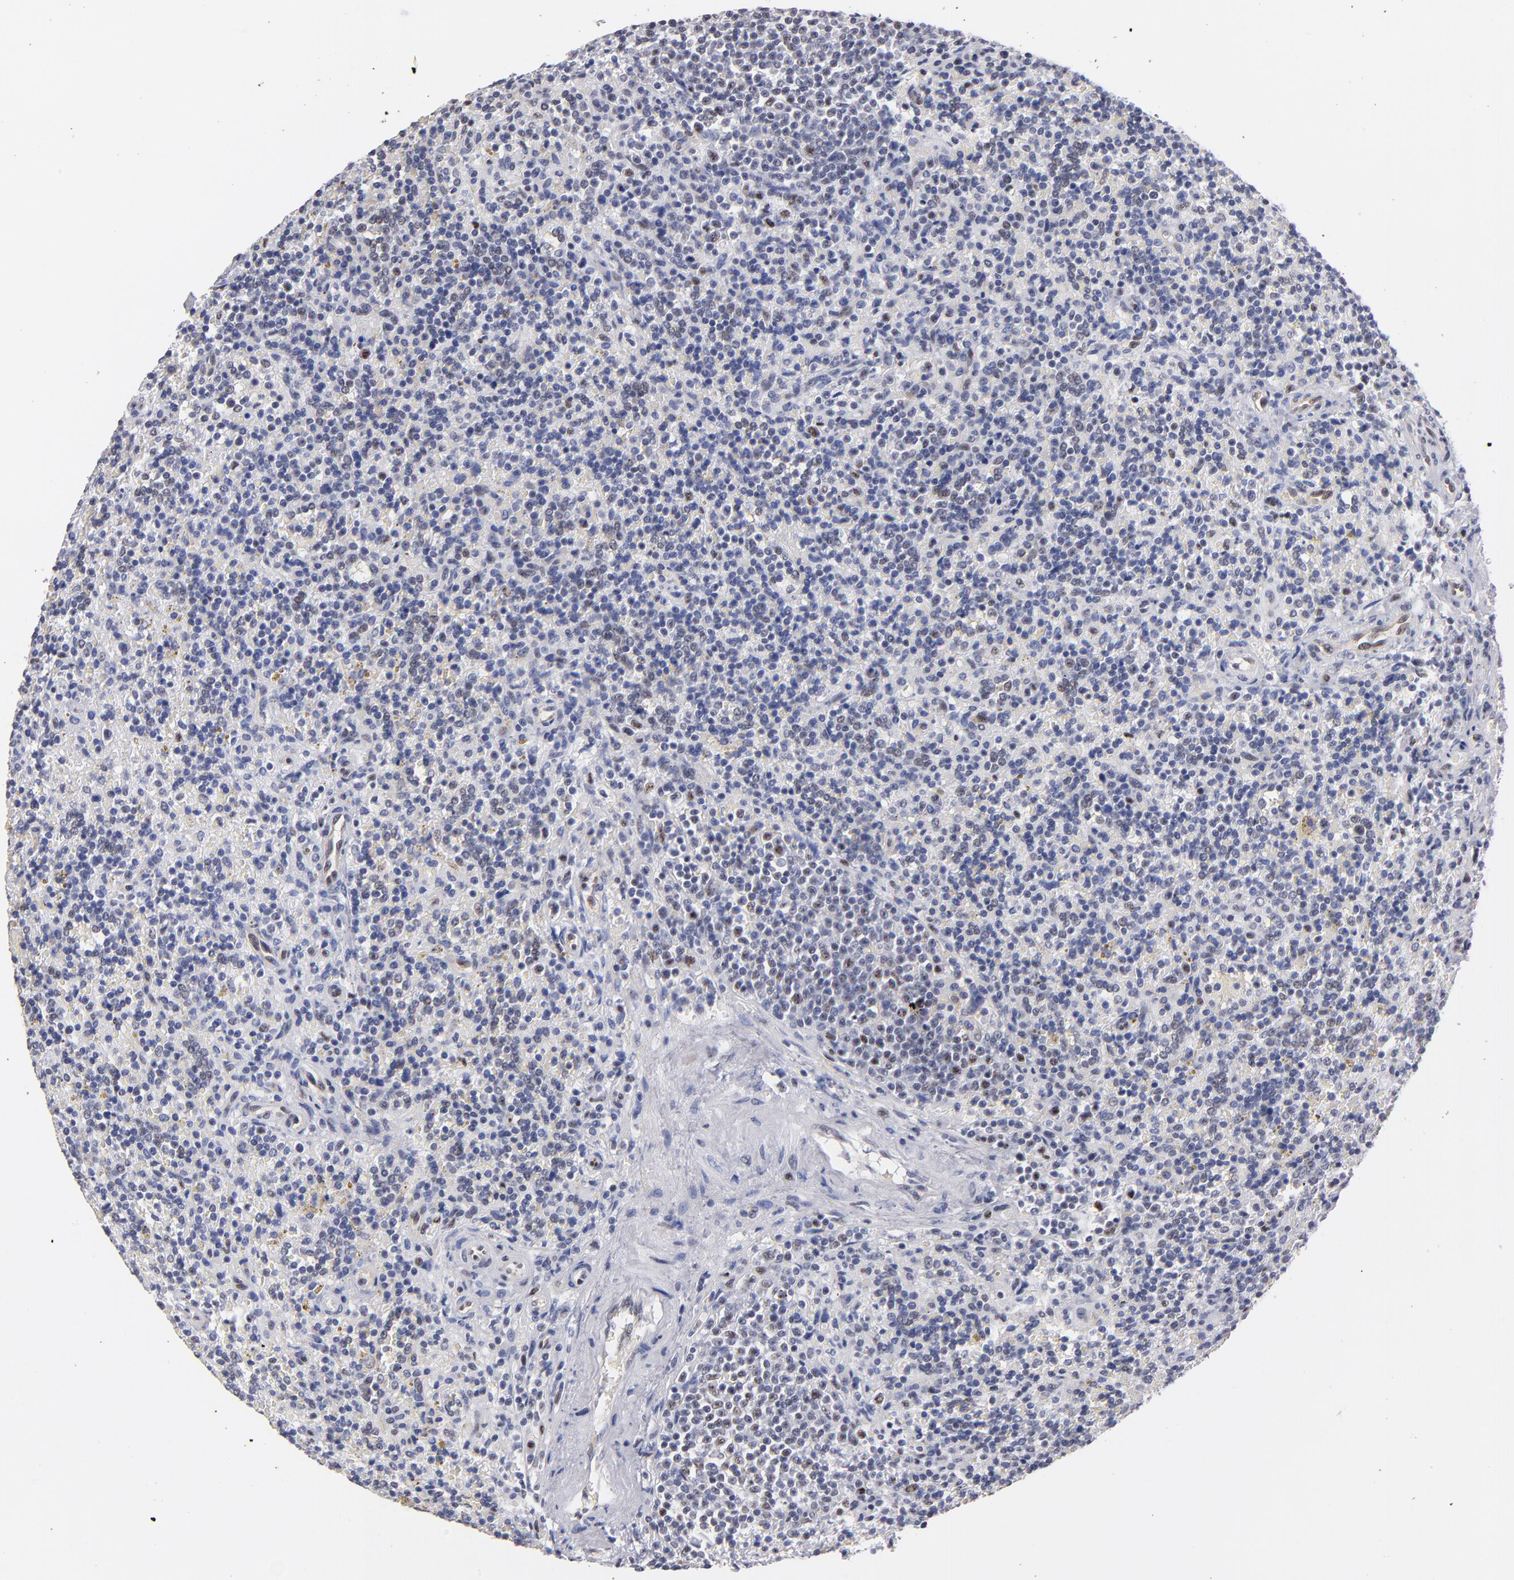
{"staining": {"intensity": "weak", "quantity": "<25%", "location": "nuclear"}, "tissue": "lymphoma", "cell_type": "Tumor cells", "image_type": "cancer", "snomed": [{"axis": "morphology", "description": "Malignant lymphoma, non-Hodgkin's type, Low grade"}, {"axis": "topography", "description": "Spleen"}], "caption": "IHC histopathology image of human lymphoma stained for a protein (brown), which reveals no staining in tumor cells.", "gene": "RAF1", "patient": {"sex": "male", "age": 67}}